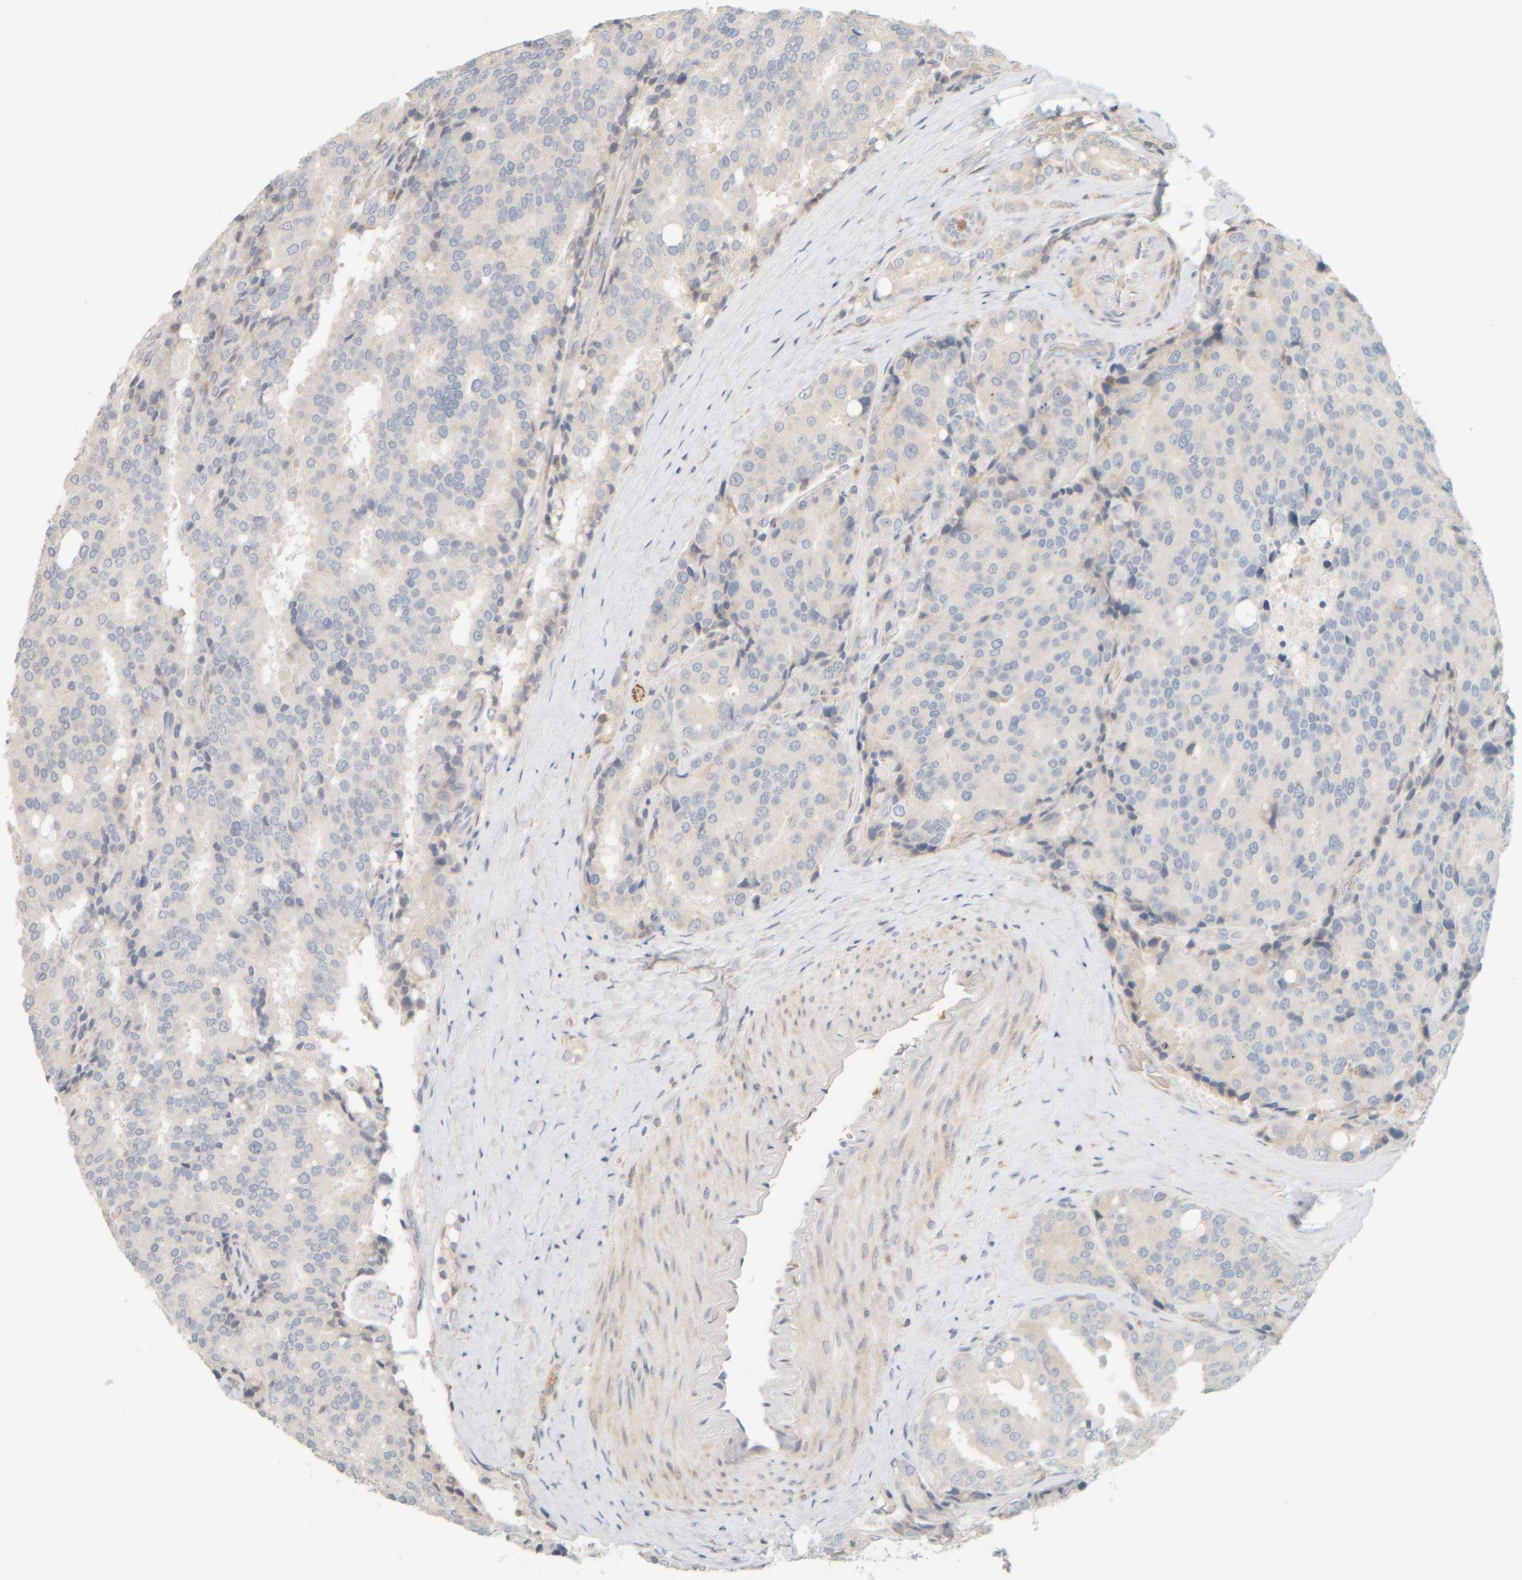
{"staining": {"intensity": "negative", "quantity": "none", "location": "none"}, "tissue": "prostate cancer", "cell_type": "Tumor cells", "image_type": "cancer", "snomed": [{"axis": "morphology", "description": "Adenocarcinoma, High grade"}, {"axis": "topography", "description": "Prostate"}], "caption": "An image of human prostate cancer (high-grade adenocarcinoma) is negative for staining in tumor cells.", "gene": "PTGES3L-AARSD1", "patient": {"sex": "male", "age": 50}}